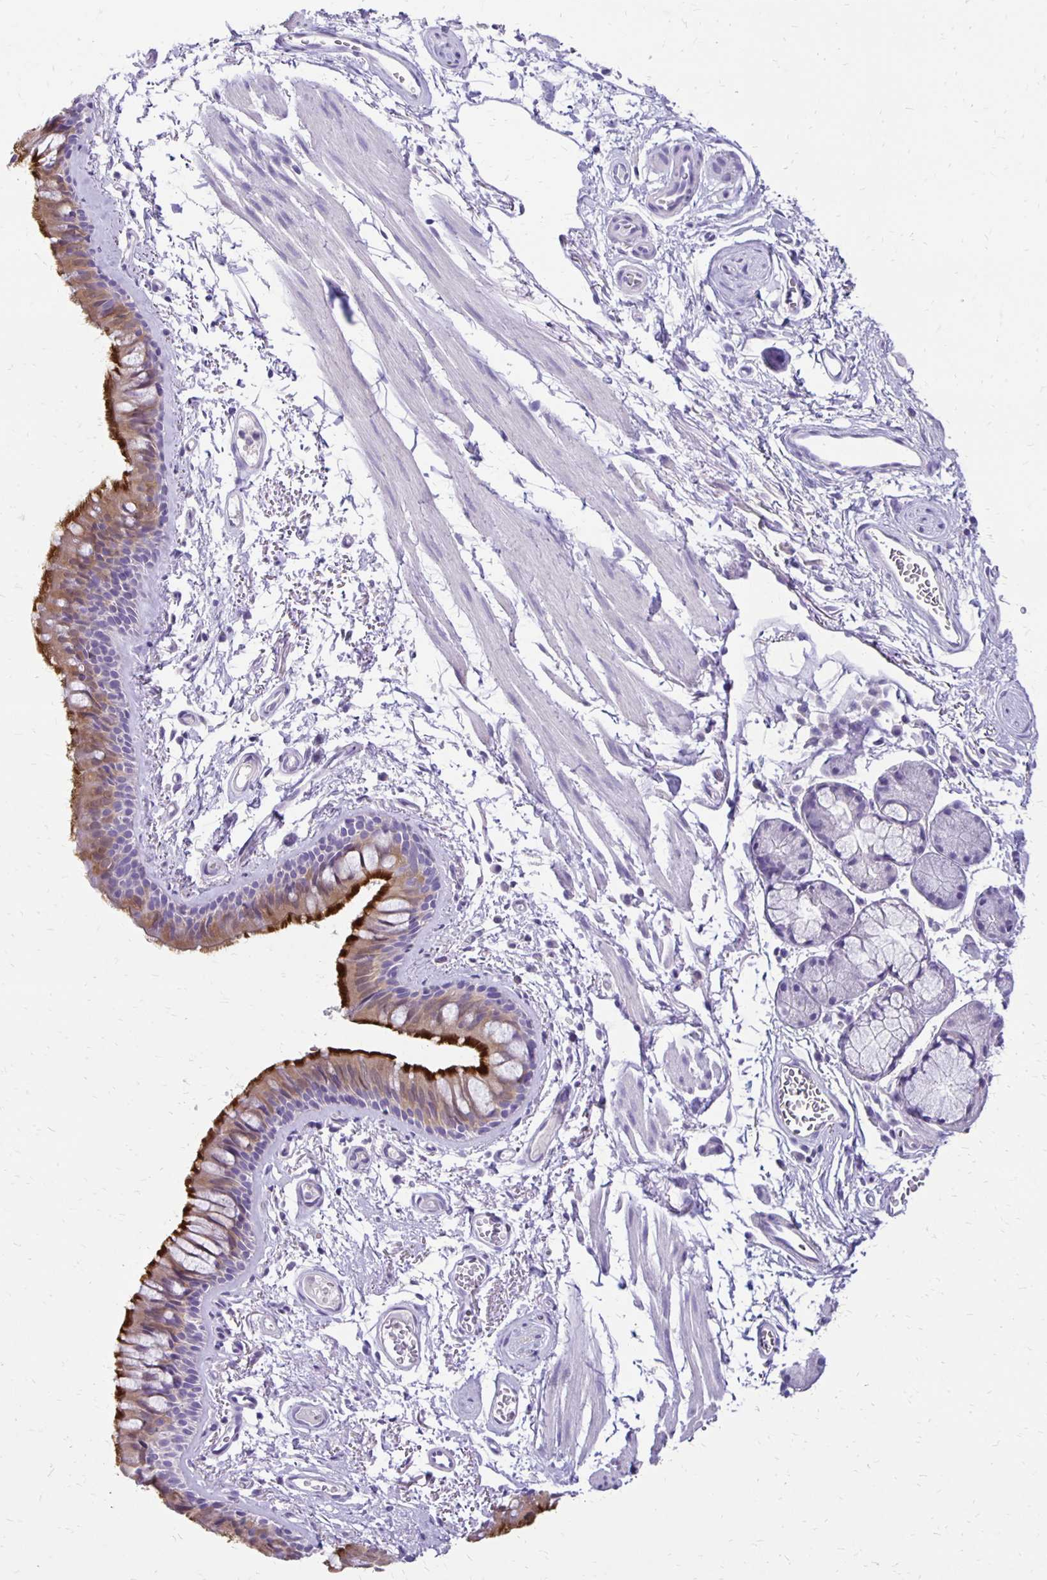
{"staining": {"intensity": "strong", "quantity": "25%-75%", "location": "cytoplasmic/membranous"}, "tissue": "bronchus", "cell_type": "Respiratory epithelial cells", "image_type": "normal", "snomed": [{"axis": "morphology", "description": "Normal tissue, NOS"}, {"axis": "topography", "description": "Cartilage tissue"}, {"axis": "topography", "description": "Bronchus"}], "caption": "Respiratory epithelial cells demonstrate high levels of strong cytoplasmic/membranous positivity in about 25%-75% of cells in unremarkable bronchus. The protein of interest is shown in brown color, while the nuclei are stained blue.", "gene": "ANKRD45", "patient": {"sex": "female", "age": 79}}